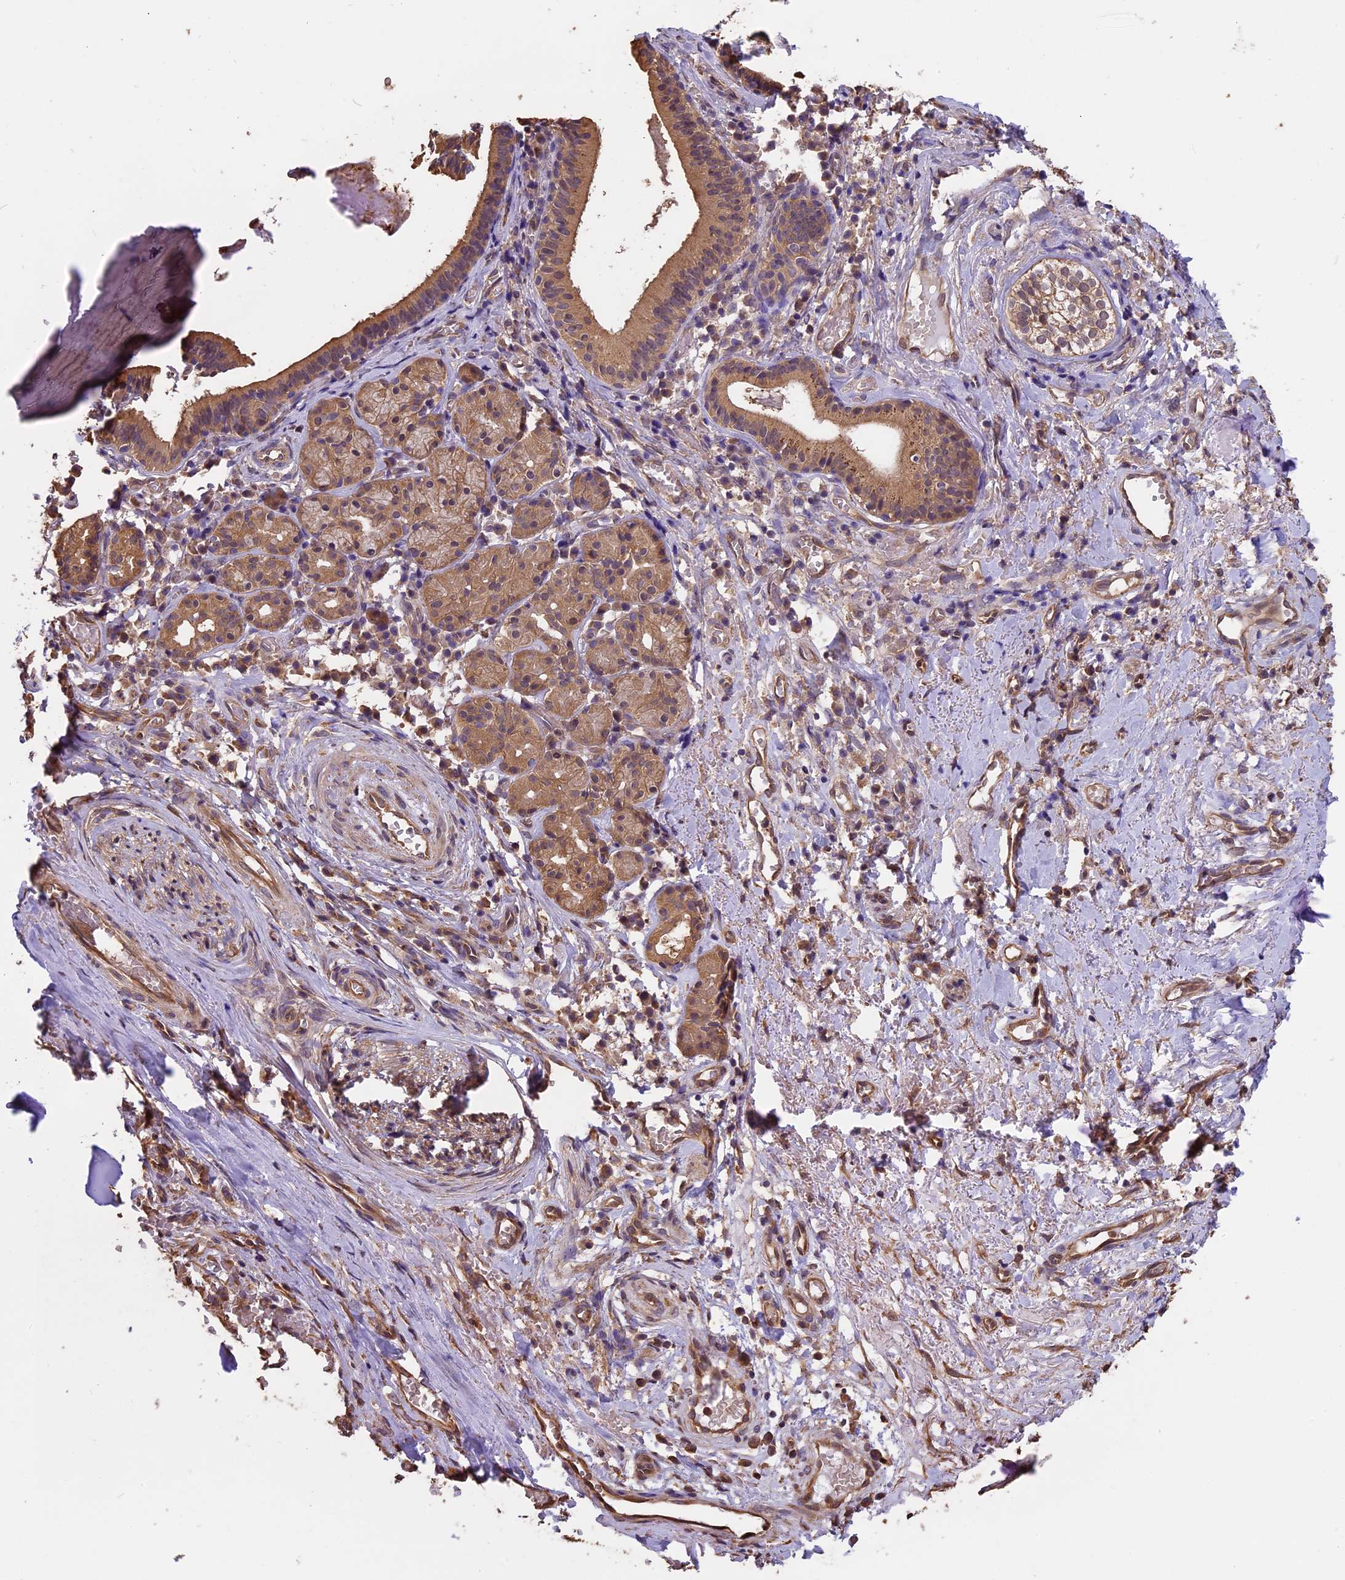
{"staining": {"intensity": "weak", "quantity": ">75%", "location": "cytoplasmic/membranous"}, "tissue": "adipose tissue", "cell_type": "Adipocytes", "image_type": "normal", "snomed": [{"axis": "morphology", "description": "Normal tissue, NOS"}, {"axis": "morphology", "description": "Basal cell carcinoma"}, {"axis": "topography", "description": "Cartilage tissue"}, {"axis": "topography", "description": "Nasopharynx"}, {"axis": "topography", "description": "Oral tissue"}], "caption": "This photomicrograph demonstrates immunohistochemistry (IHC) staining of unremarkable human adipose tissue, with low weak cytoplasmic/membranous staining in about >75% of adipocytes.", "gene": "CHMP2A", "patient": {"sex": "female", "age": 77}}